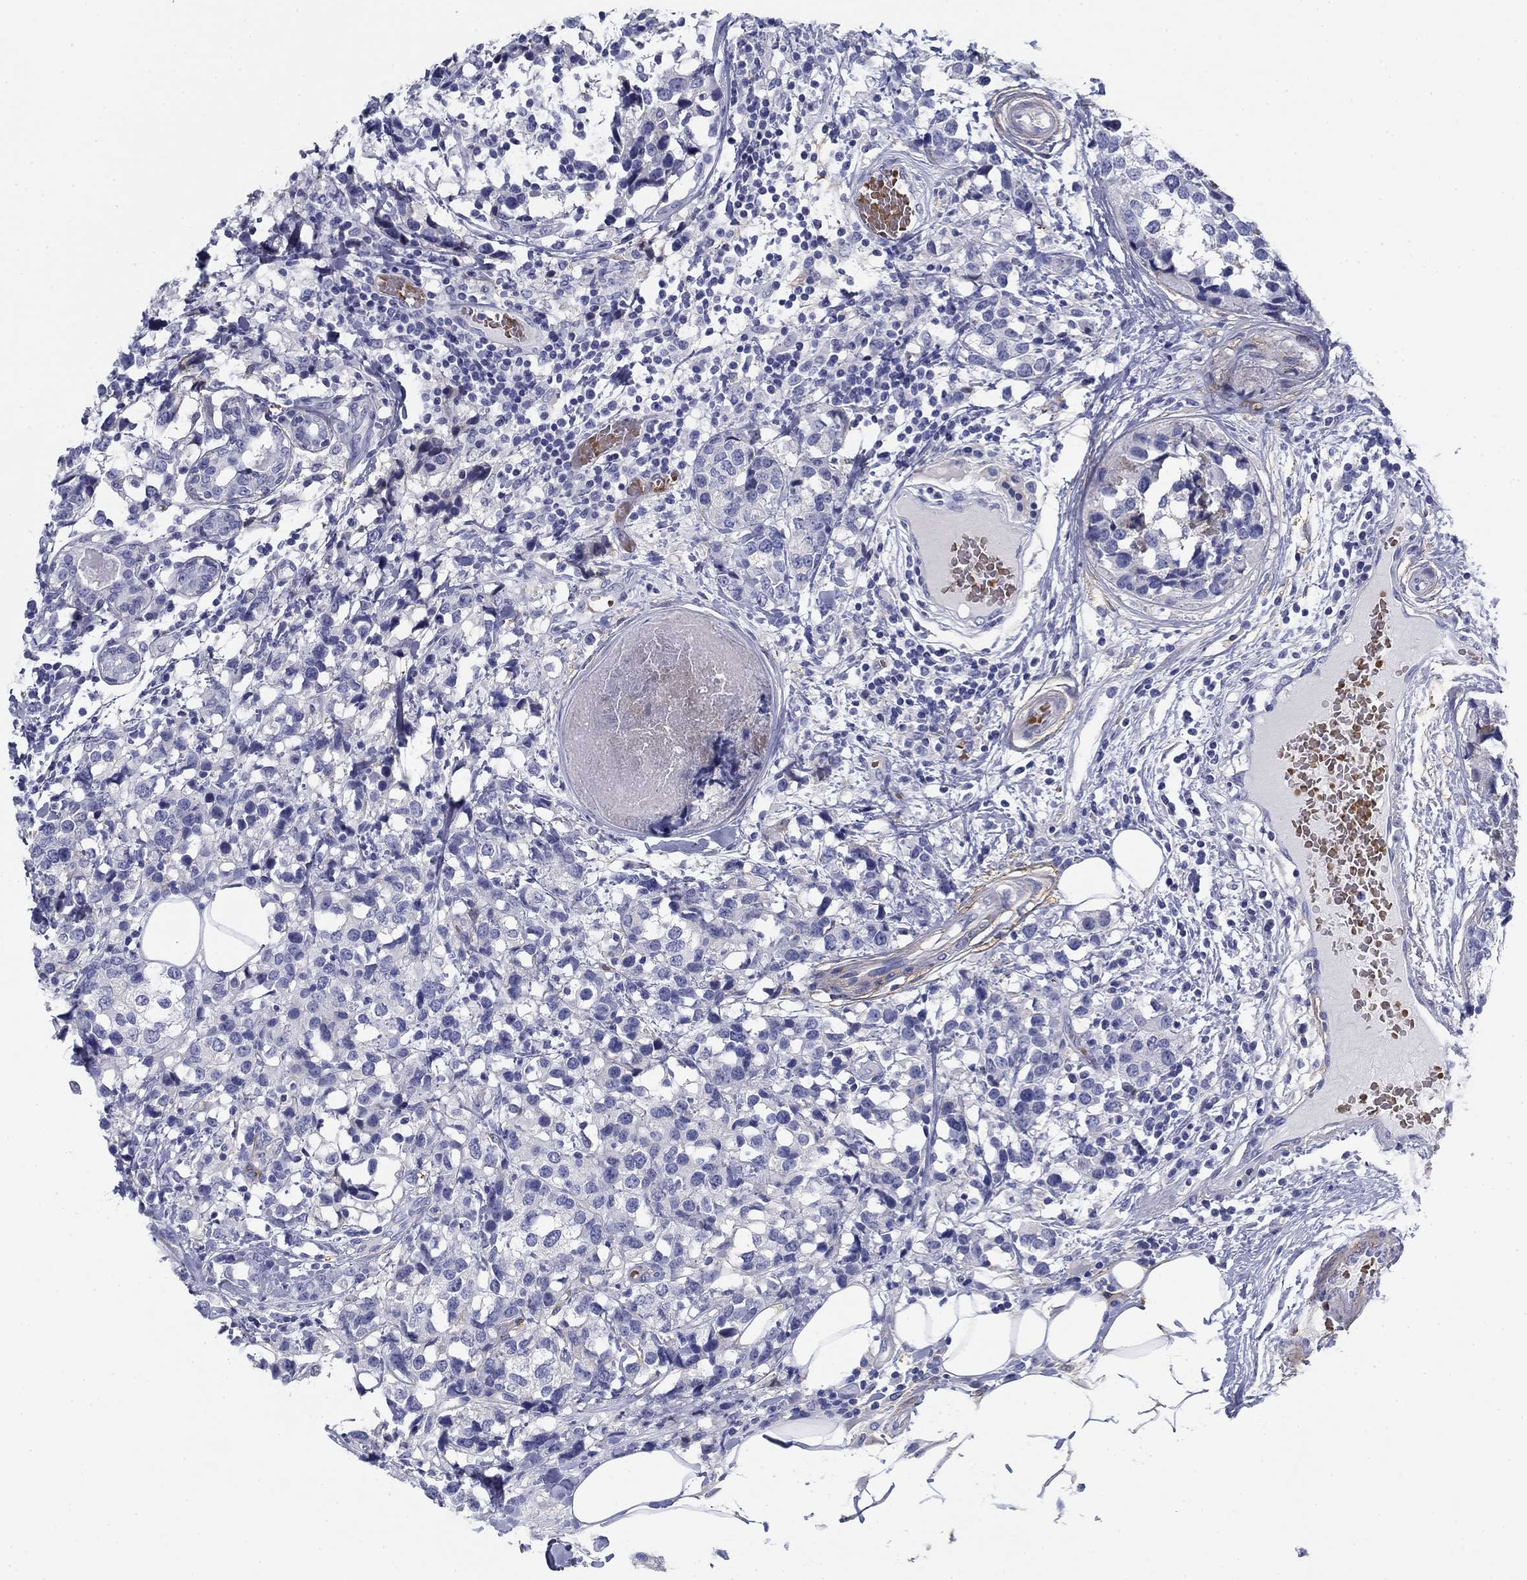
{"staining": {"intensity": "negative", "quantity": "none", "location": "none"}, "tissue": "breast cancer", "cell_type": "Tumor cells", "image_type": "cancer", "snomed": [{"axis": "morphology", "description": "Lobular carcinoma"}, {"axis": "topography", "description": "Breast"}], "caption": "Breast cancer stained for a protein using IHC demonstrates no positivity tumor cells.", "gene": "GPC1", "patient": {"sex": "female", "age": 59}}